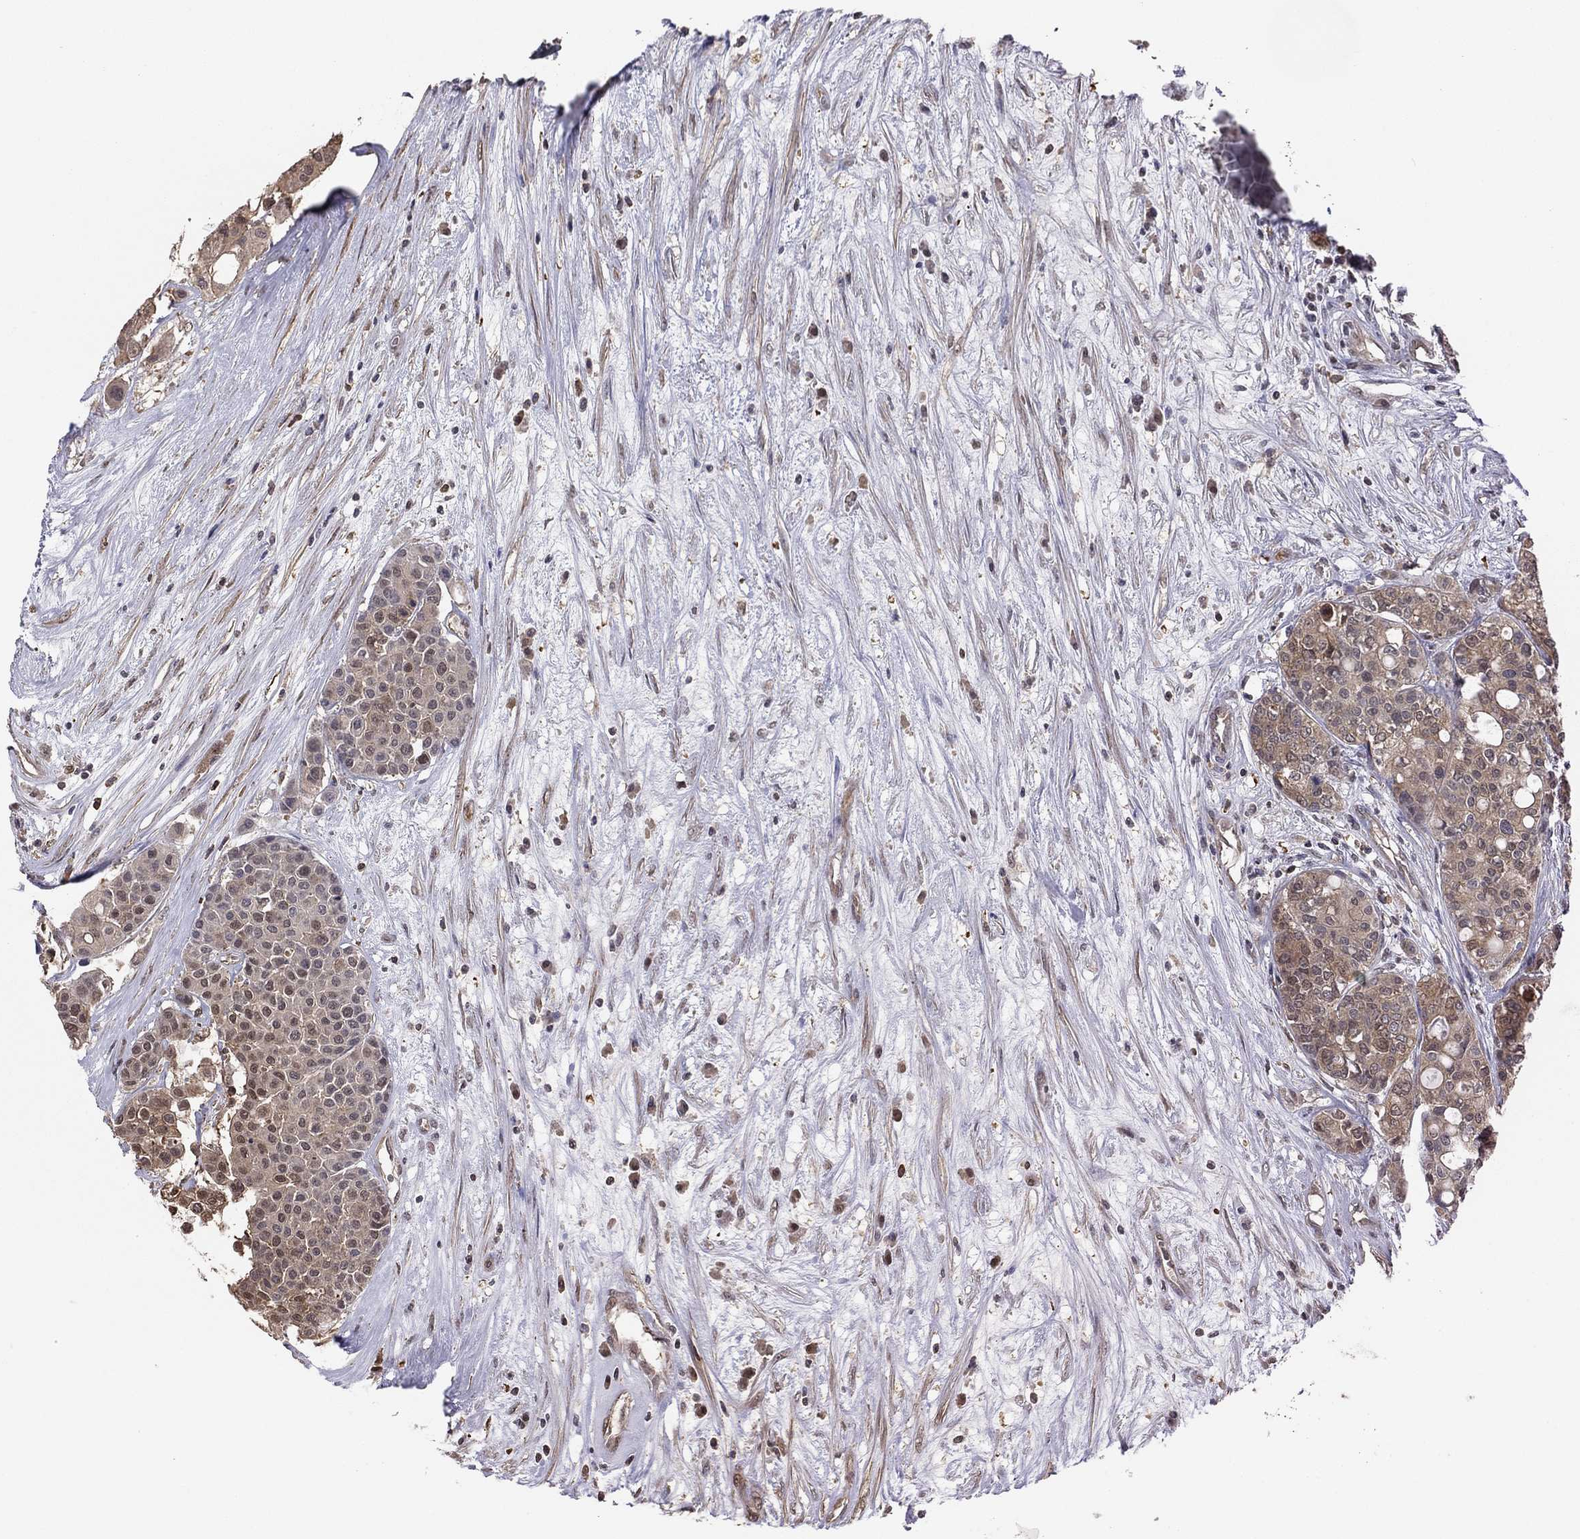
{"staining": {"intensity": "moderate", "quantity": "<25%", "location": "cytoplasmic/membranous"}, "tissue": "carcinoid", "cell_type": "Tumor cells", "image_type": "cancer", "snomed": [{"axis": "morphology", "description": "Carcinoid, malignant, NOS"}, {"axis": "topography", "description": "Colon"}], "caption": "The micrograph demonstrates staining of malignant carcinoid, revealing moderate cytoplasmic/membranous protein expression (brown color) within tumor cells.", "gene": "RNF114", "patient": {"sex": "male", "age": 81}}